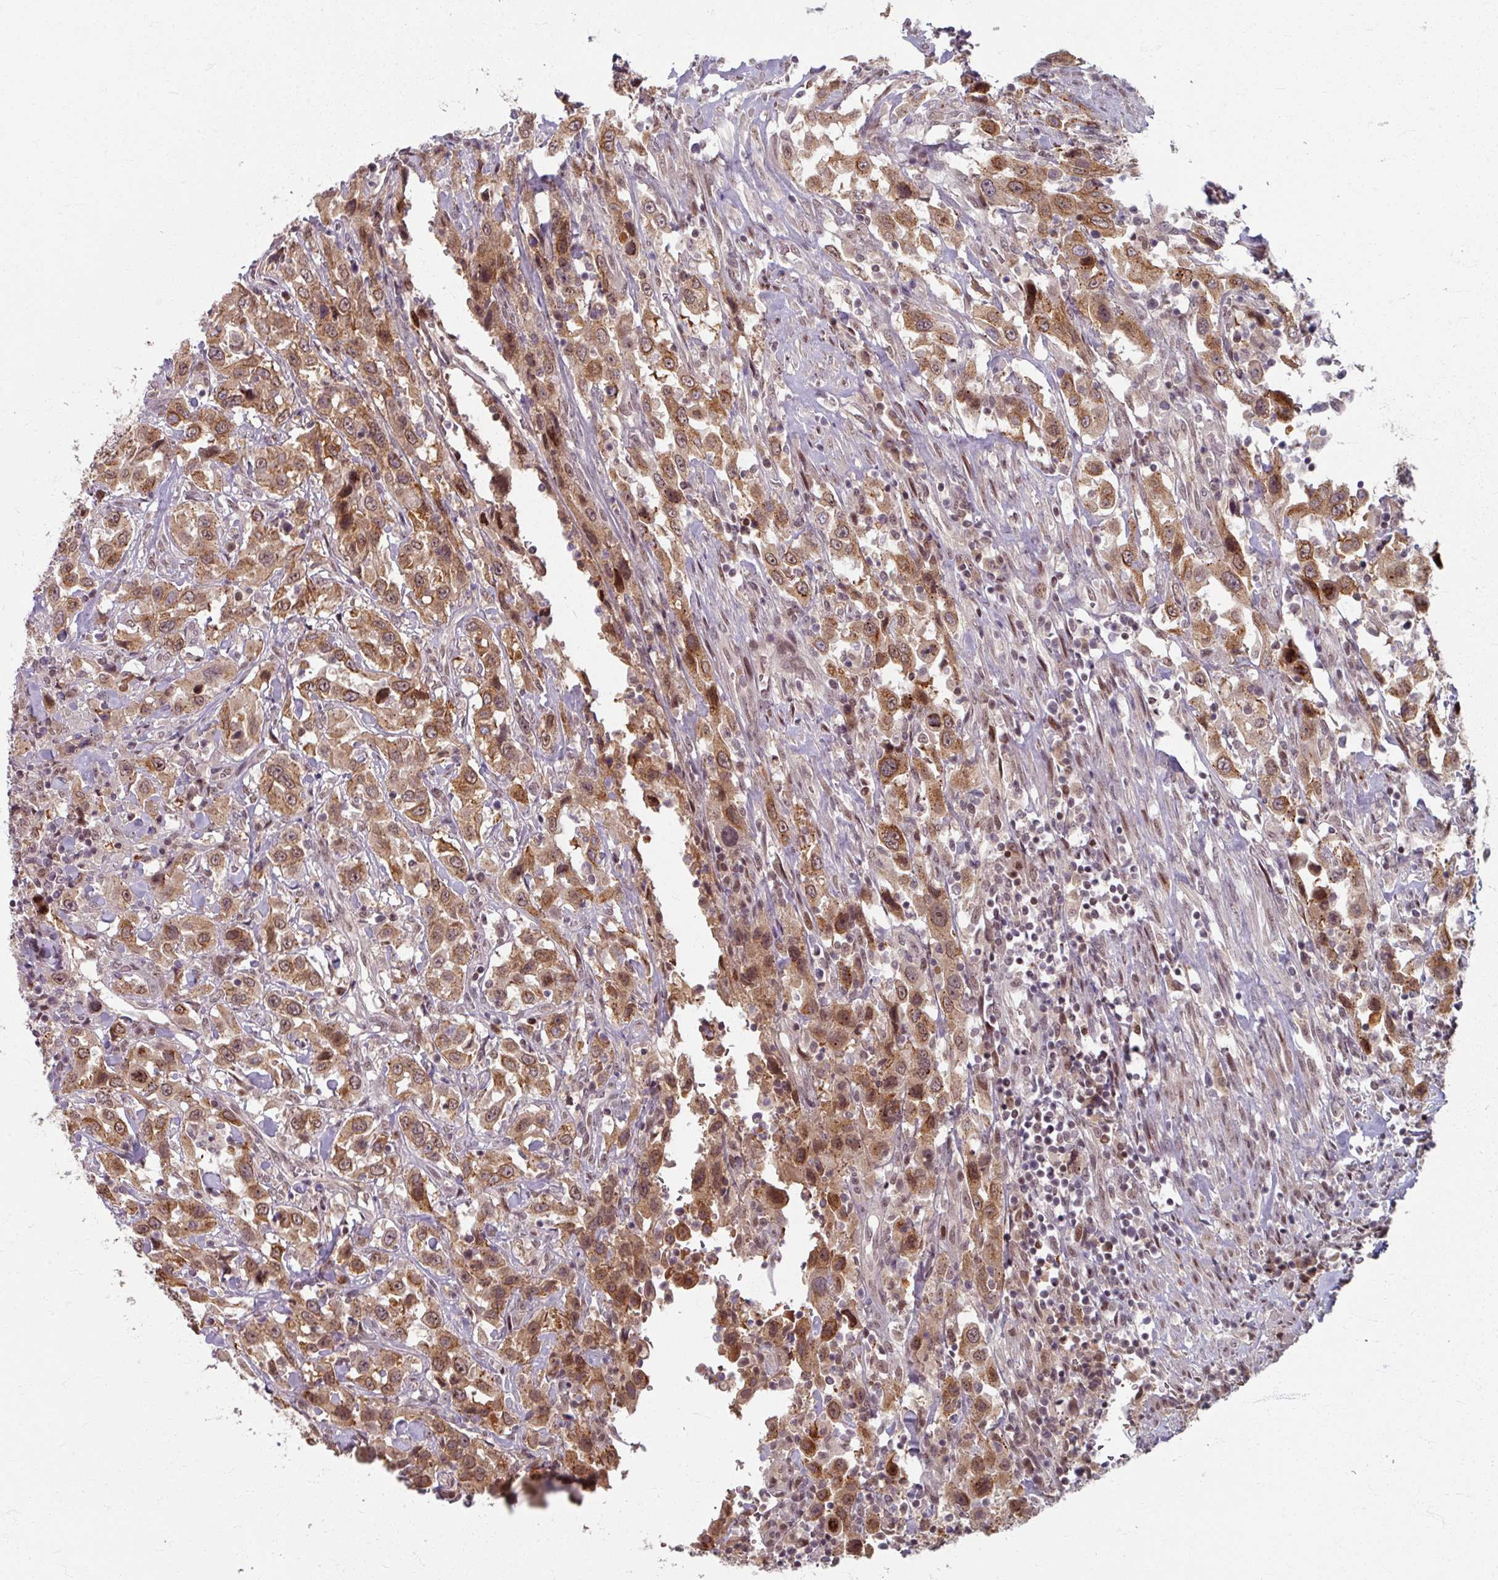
{"staining": {"intensity": "moderate", "quantity": ">75%", "location": "cytoplasmic/membranous,nuclear"}, "tissue": "urothelial cancer", "cell_type": "Tumor cells", "image_type": "cancer", "snomed": [{"axis": "morphology", "description": "Urothelial carcinoma, High grade"}, {"axis": "topography", "description": "Urinary bladder"}], "caption": "This histopathology image exhibits immunohistochemistry staining of human urothelial carcinoma (high-grade), with medium moderate cytoplasmic/membranous and nuclear staining in approximately >75% of tumor cells.", "gene": "KLC3", "patient": {"sex": "male", "age": 61}}